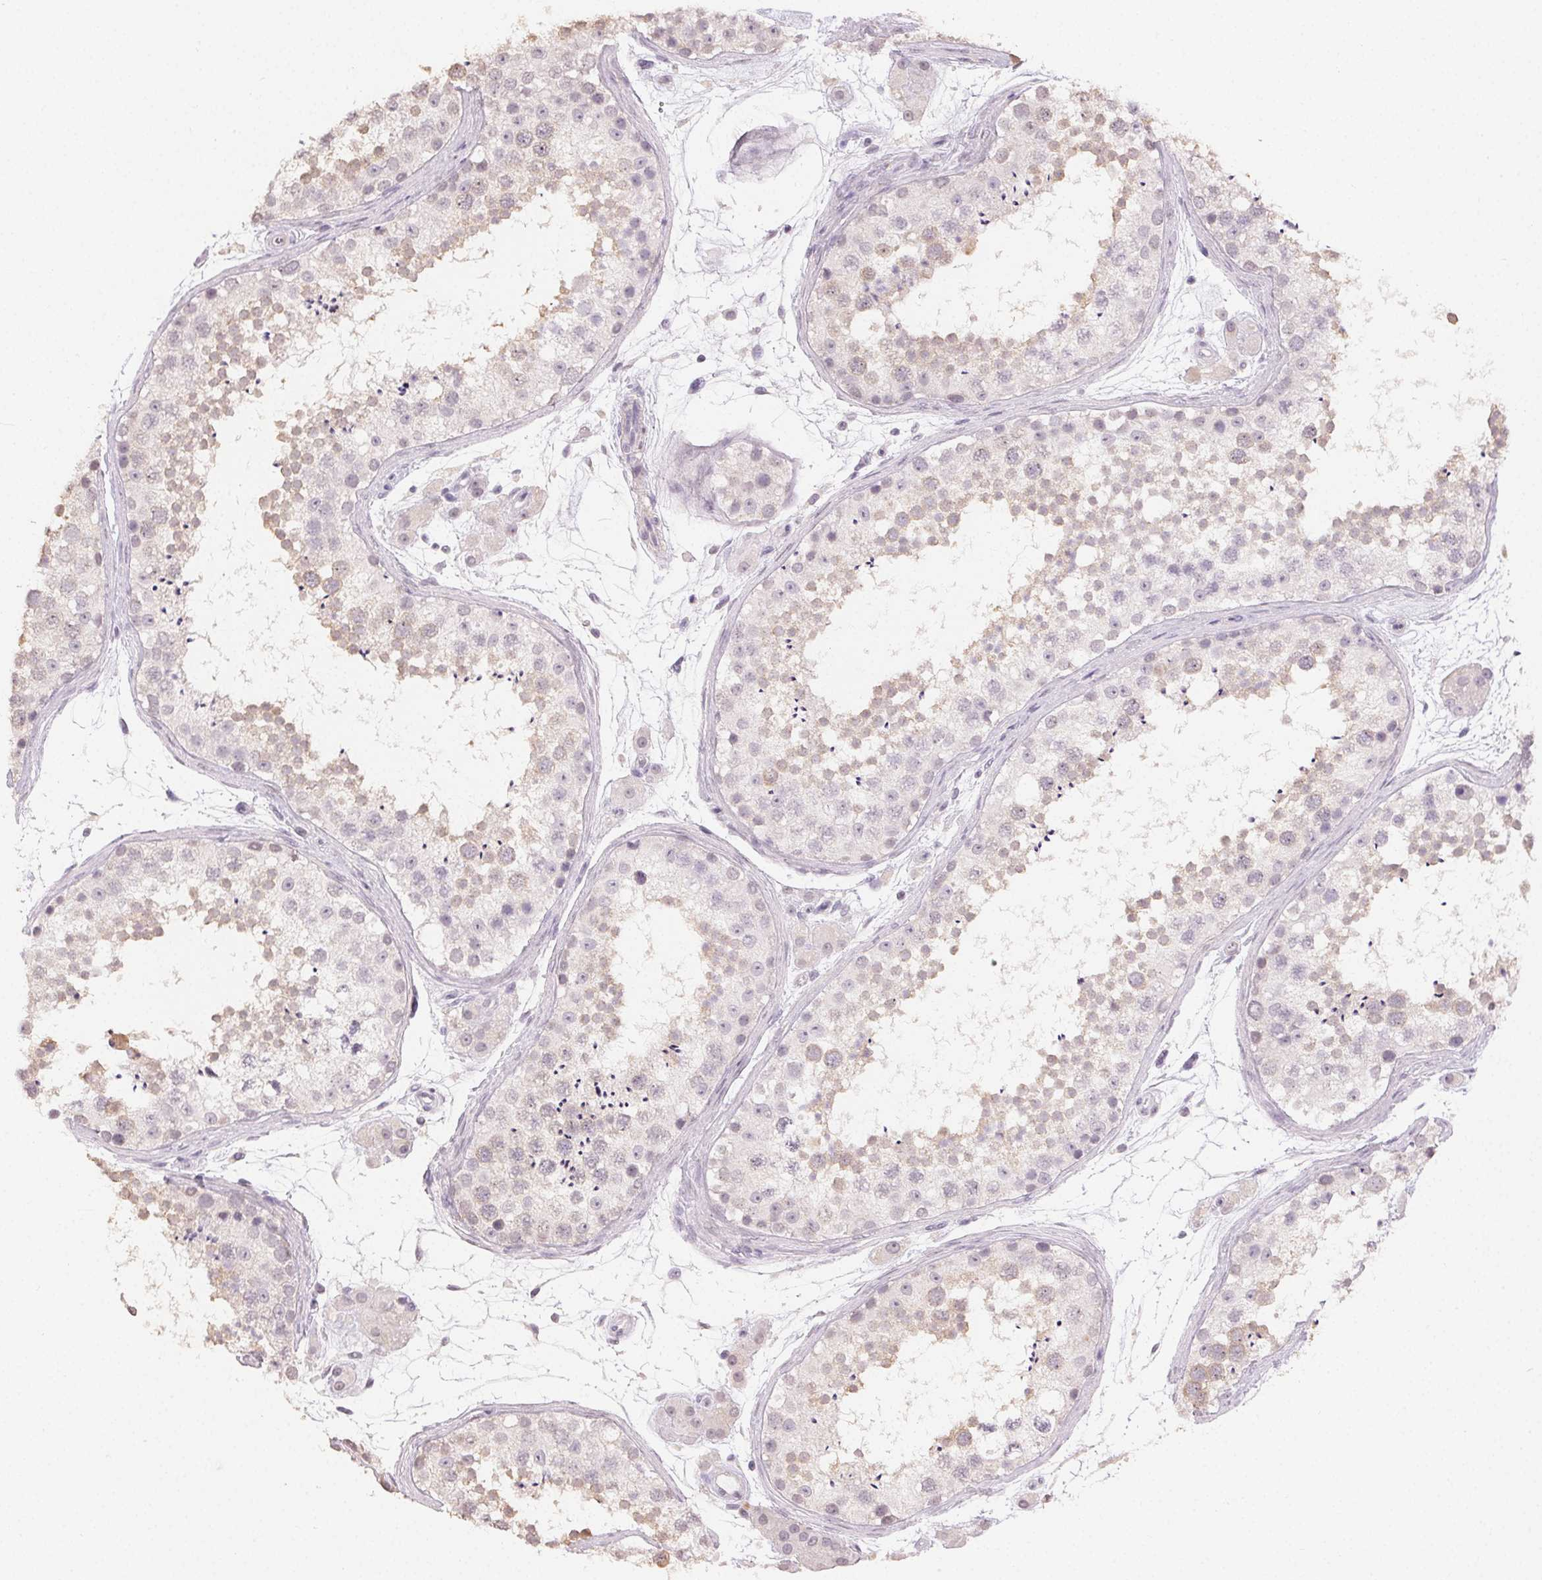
{"staining": {"intensity": "weak", "quantity": "25%-75%", "location": "cytoplasmic/membranous"}, "tissue": "testis", "cell_type": "Cells in seminiferous ducts", "image_type": "normal", "snomed": [{"axis": "morphology", "description": "Normal tissue, NOS"}, {"axis": "topography", "description": "Testis"}], "caption": "IHC image of normal human testis stained for a protein (brown), which displays low levels of weak cytoplasmic/membranous positivity in about 25%-75% of cells in seminiferous ducts.", "gene": "TMEM174", "patient": {"sex": "male", "age": 41}}